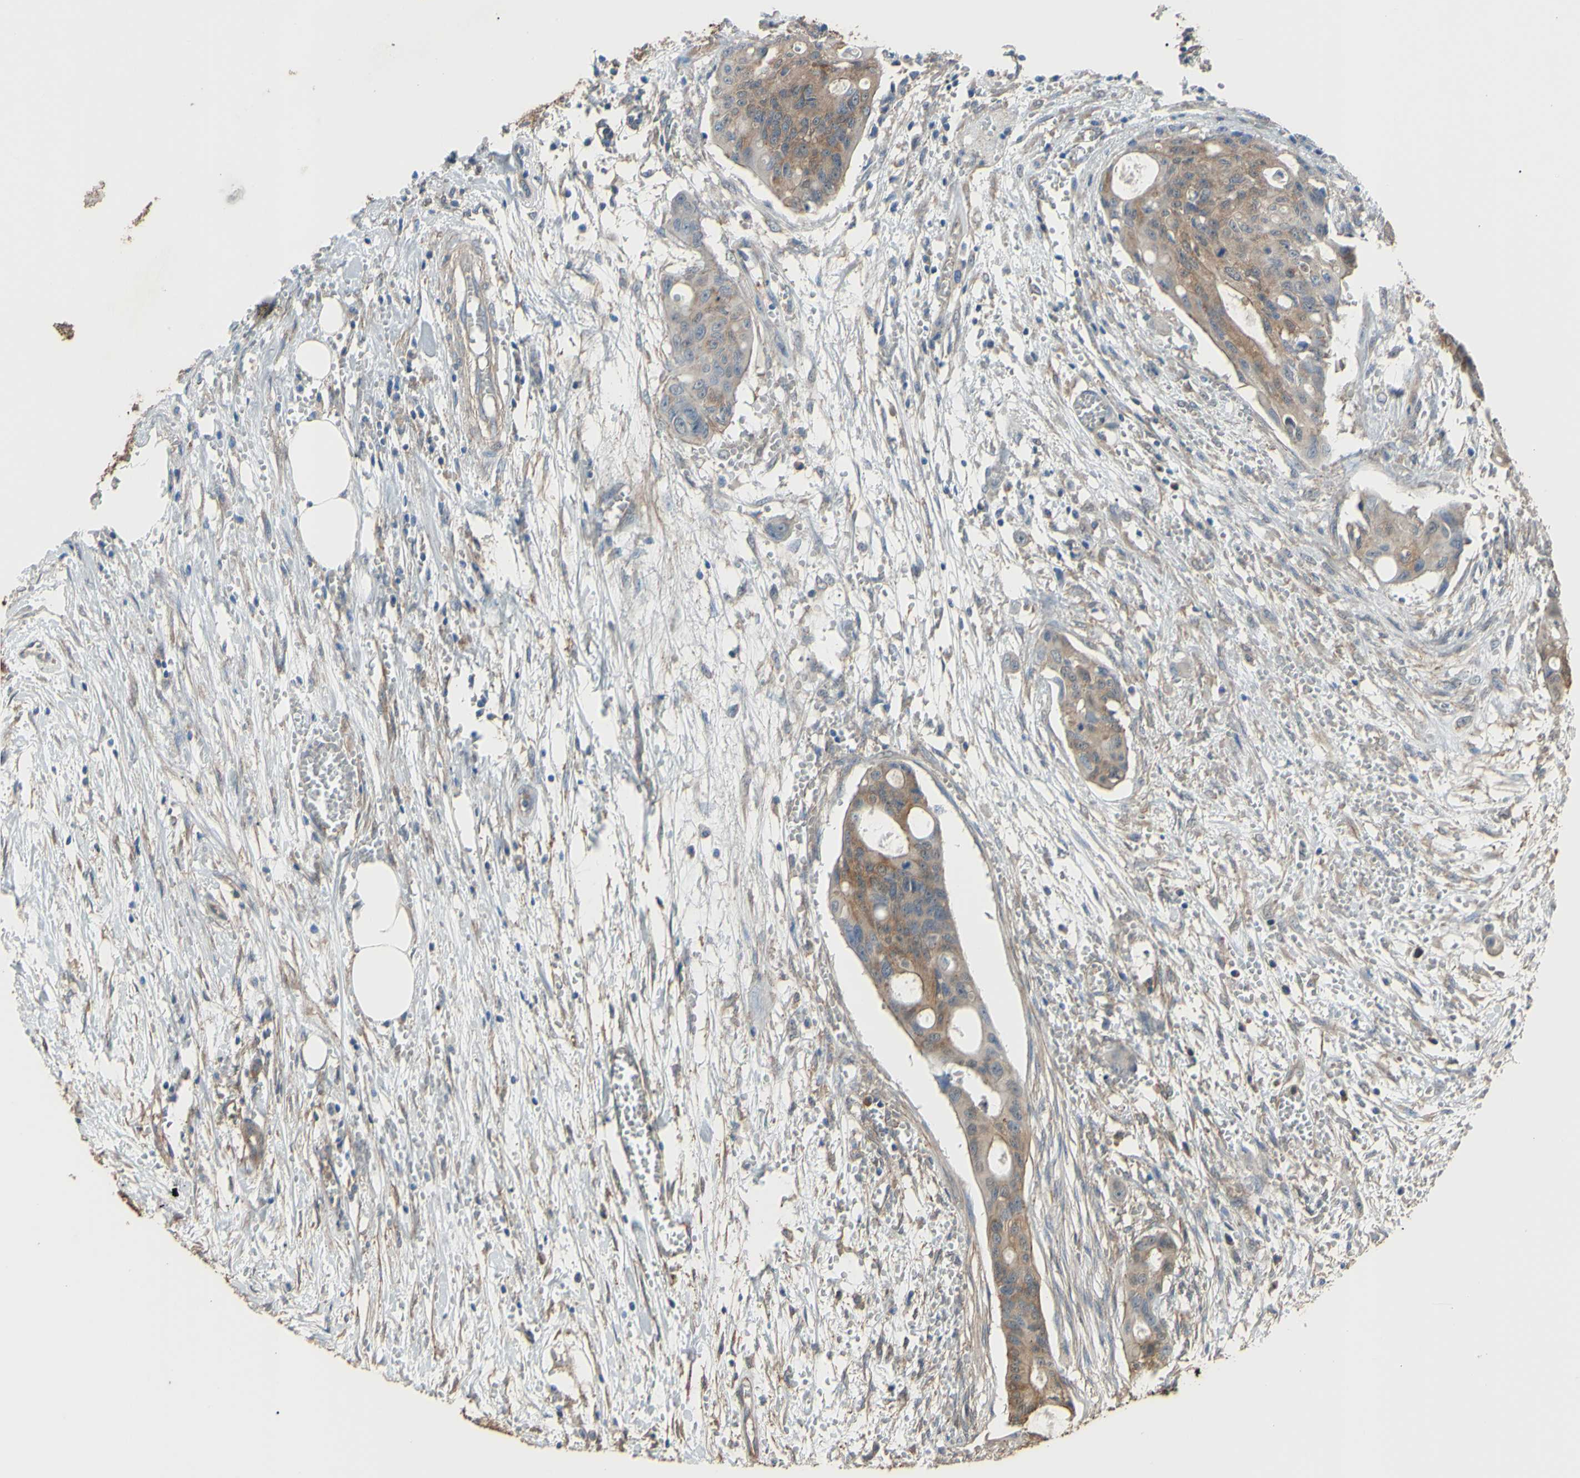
{"staining": {"intensity": "moderate", "quantity": ">75%", "location": "cytoplasmic/membranous"}, "tissue": "colorectal cancer", "cell_type": "Tumor cells", "image_type": "cancer", "snomed": [{"axis": "morphology", "description": "Adenocarcinoma, NOS"}, {"axis": "topography", "description": "Colon"}], "caption": "A high-resolution histopathology image shows immunohistochemistry (IHC) staining of colorectal cancer (adenocarcinoma), which shows moderate cytoplasmic/membranous expression in about >75% of tumor cells.", "gene": "CTTN", "patient": {"sex": "female", "age": 57}}